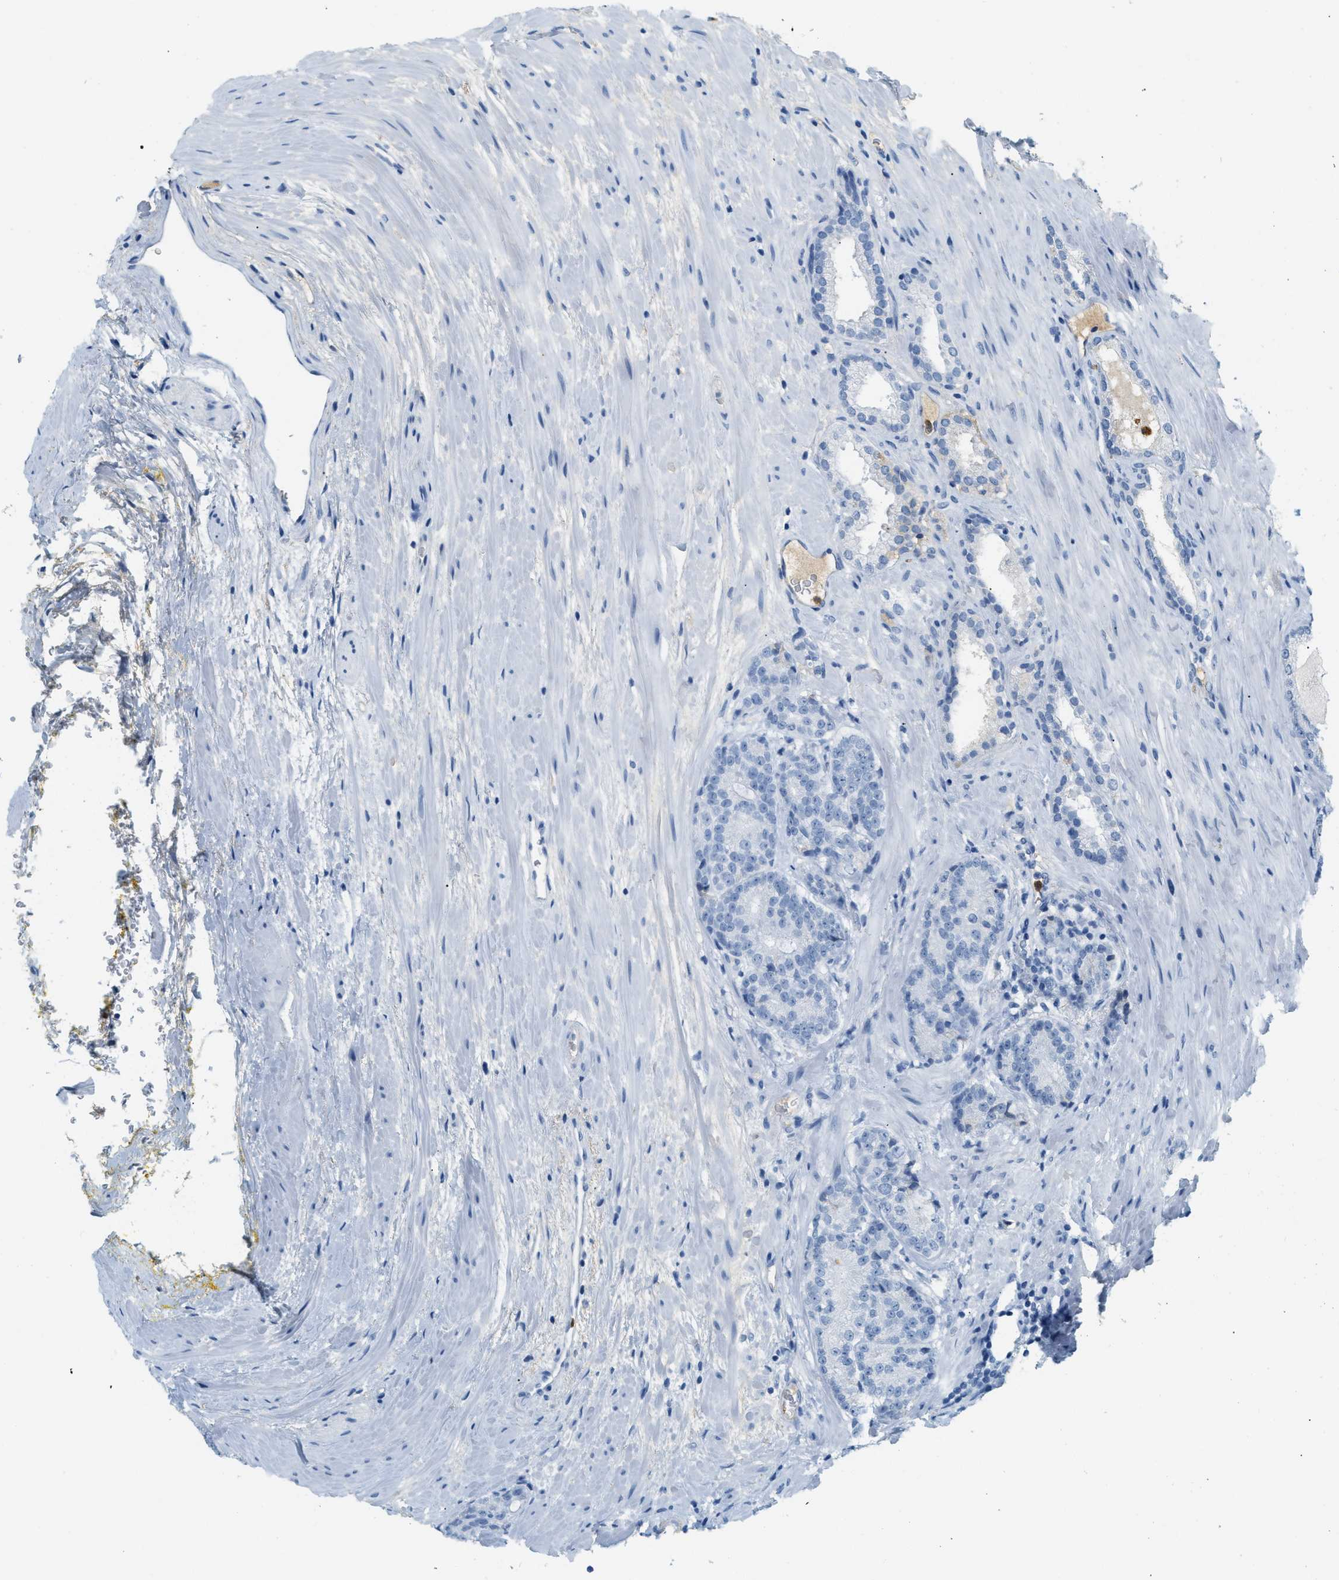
{"staining": {"intensity": "negative", "quantity": "none", "location": "none"}, "tissue": "prostate cancer", "cell_type": "Tumor cells", "image_type": "cancer", "snomed": [{"axis": "morphology", "description": "Adenocarcinoma, High grade"}, {"axis": "topography", "description": "Prostate"}], "caption": "Immunohistochemical staining of high-grade adenocarcinoma (prostate) shows no significant positivity in tumor cells.", "gene": "LCN2", "patient": {"sex": "male", "age": 61}}